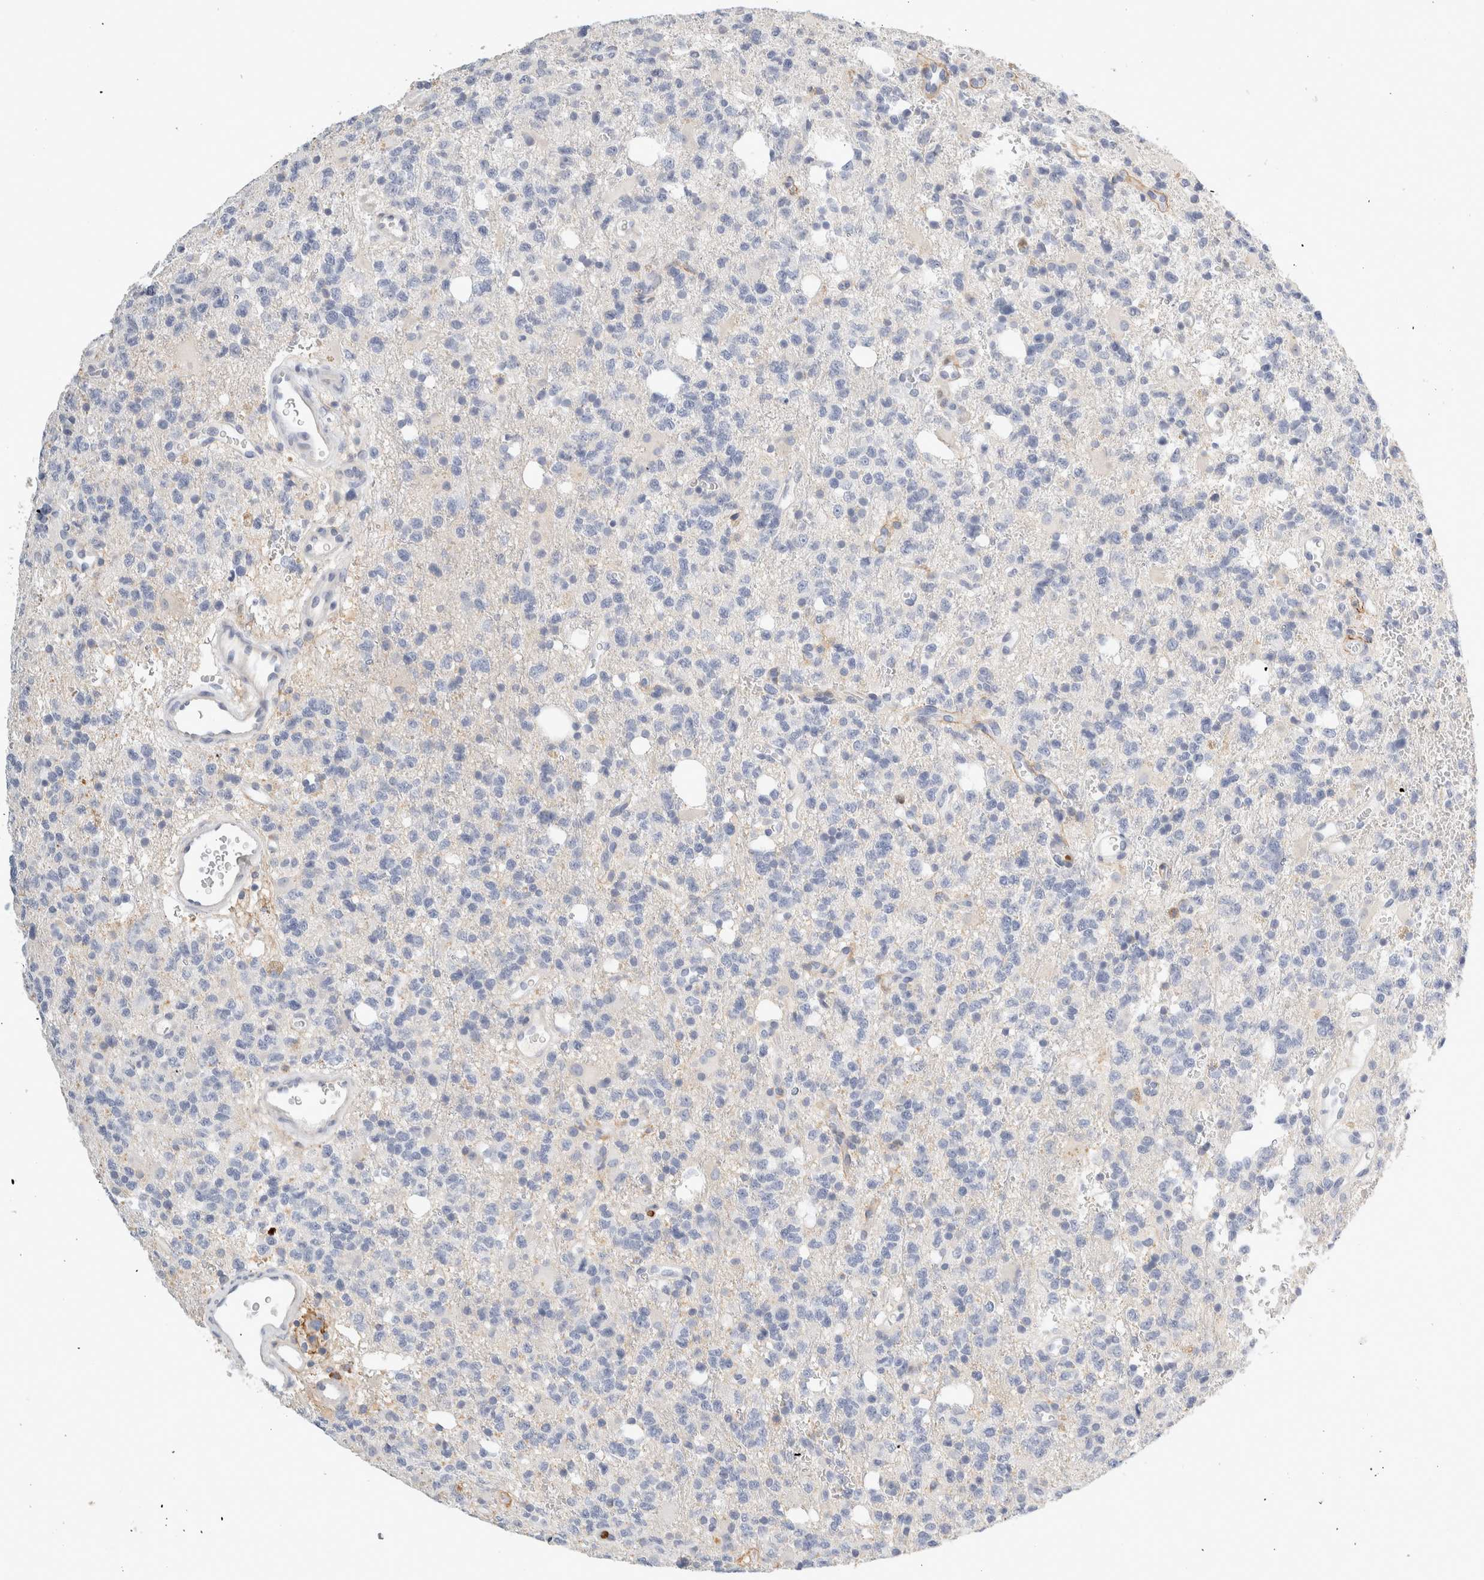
{"staining": {"intensity": "negative", "quantity": "none", "location": "none"}, "tissue": "glioma", "cell_type": "Tumor cells", "image_type": "cancer", "snomed": [{"axis": "morphology", "description": "Glioma, malignant, High grade"}, {"axis": "topography", "description": "Brain"}], "caption": "IHC image of human high-grade glioma (malignant) stained for a protein (brown), which demonstrates no positivity in tumor cells. Nuclei are stained in blue.", "gene": "FGL2", "patient": {"sex": "female", "age": 62}}